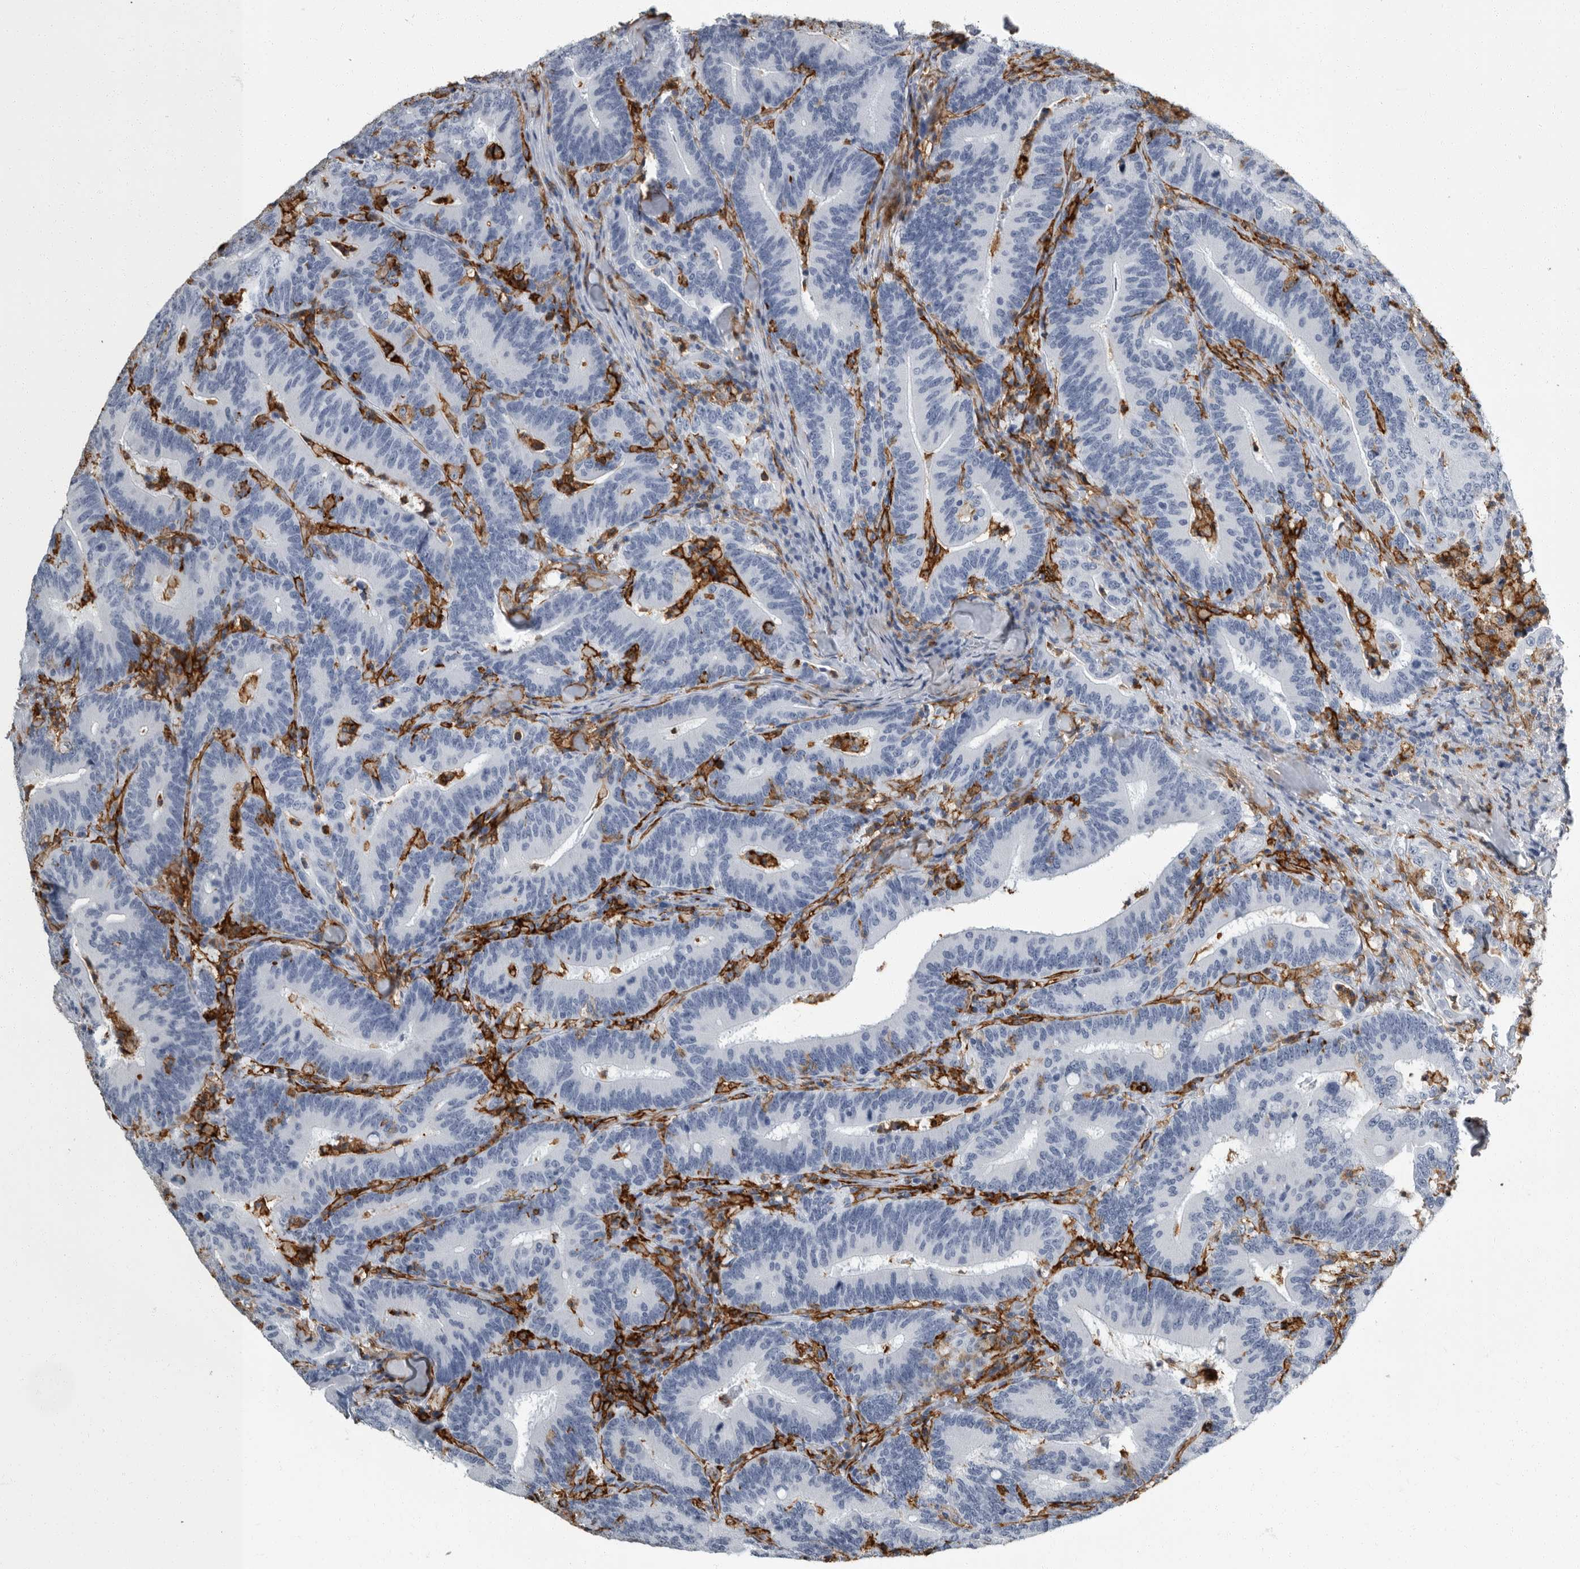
{"staining": {"intensity": "negative", "quantity": "none", "location": "none"}, "tissue": "colorectal cancer", "cell_type": "Tumor cells", "image_type": "cancer", "snomed": [{"axis": "morphology", "description": "Adenocarcinoma, NOS"}, {"axis": "topography", "description": "Colon"}], "caption": "The immunohistochemistry (IHC) micrograph has no significant staining in tumor cells of colorectal adenocarcinoma tissue.", "gene": "FCER1G", "patient": {"sex": "female", "age": 66}}